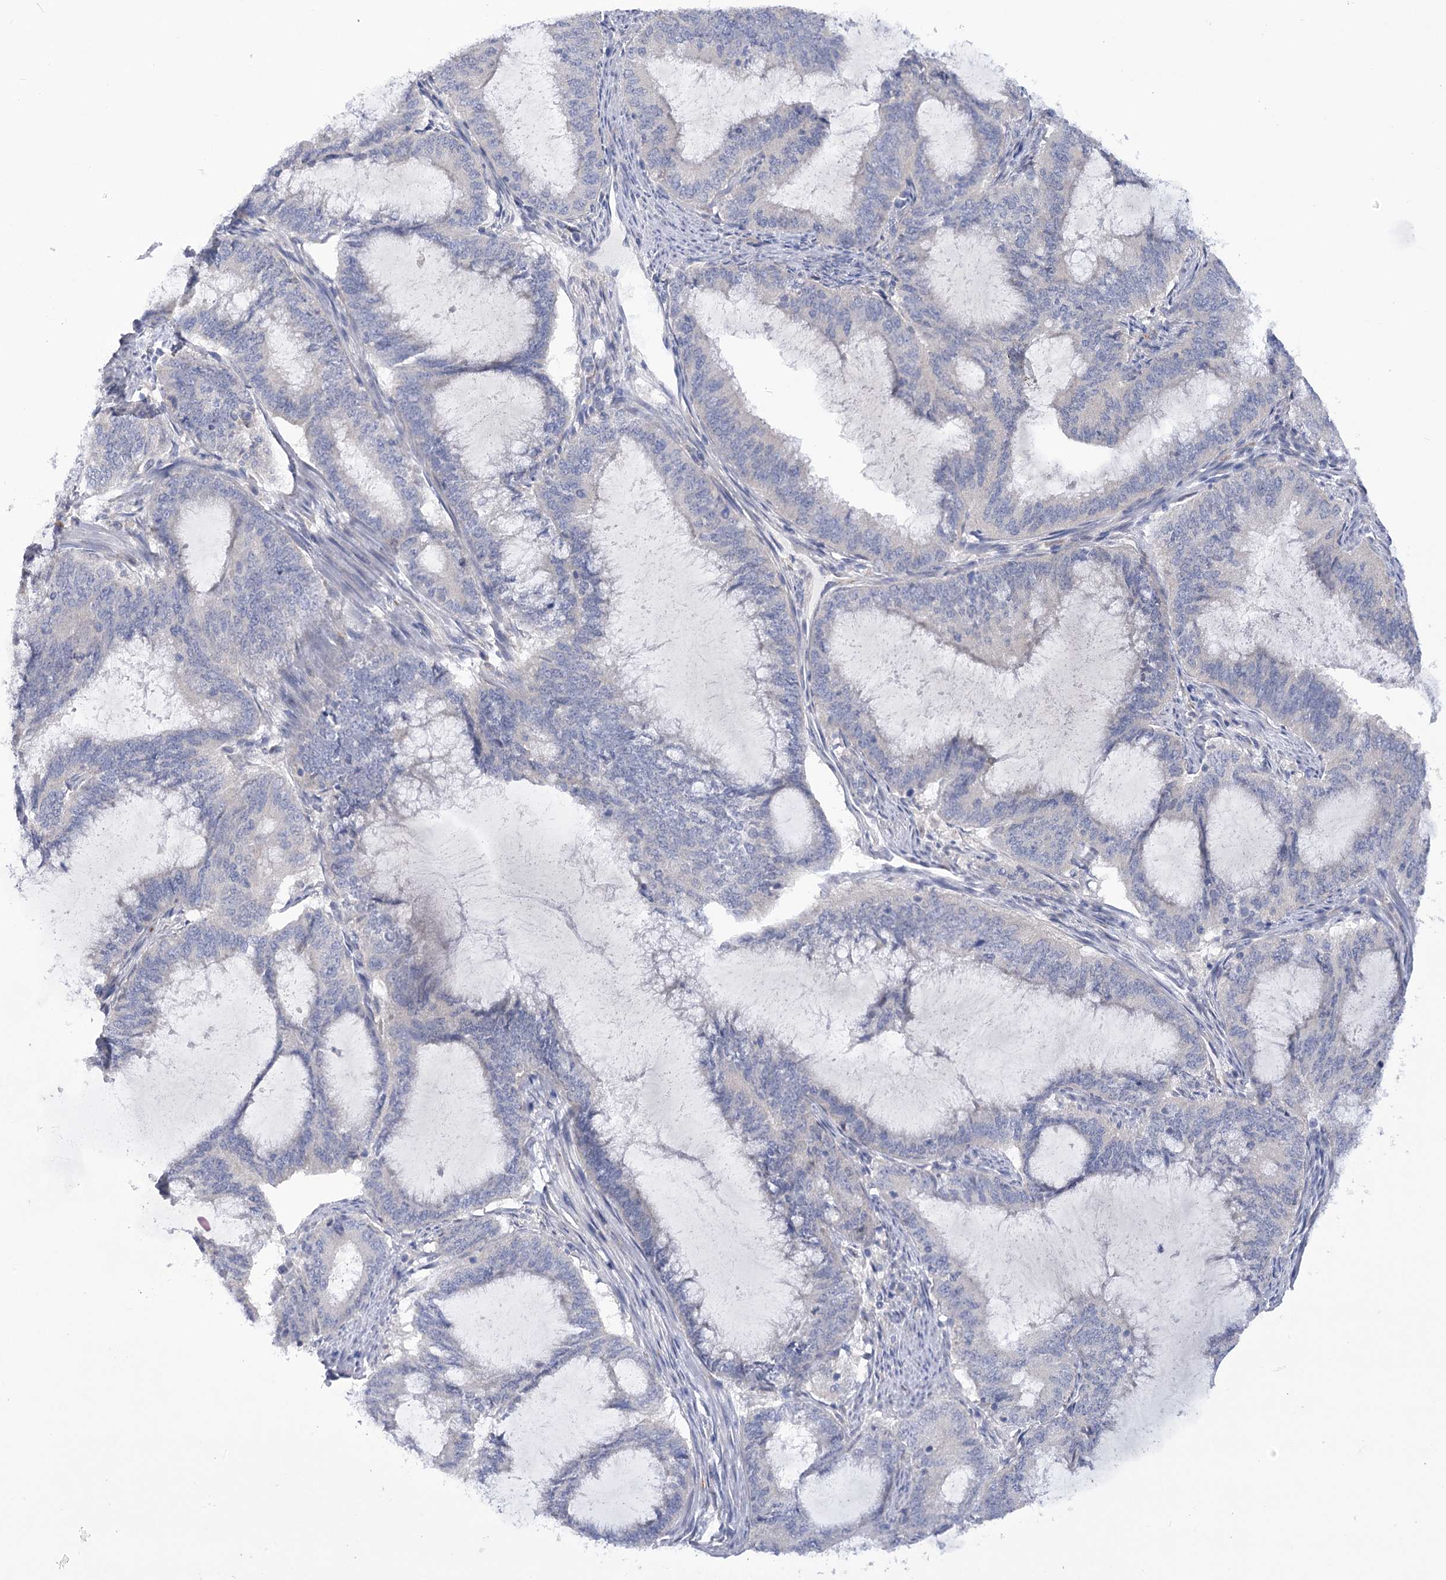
{"staining": {"intensity": "negative", "quantity": "none", "location": "none"}, "tissue": "endometrial cancer", "cell_type": "Tumor cells", "image_type": "cancer", "snomed": [{"axis": "morphology", "description": "Adenocarcinoma, NOS"}, {"axis": "topography", "description": "Endometrium"}], "caption": "This is an immunohistochemistry (IHC) histopathology image of endometrial cancer (adenocarcinoma). There is no staining in tumor cells.", "gene": "DCUN1D1", "patient": {"sex": "female", "age": 51}}